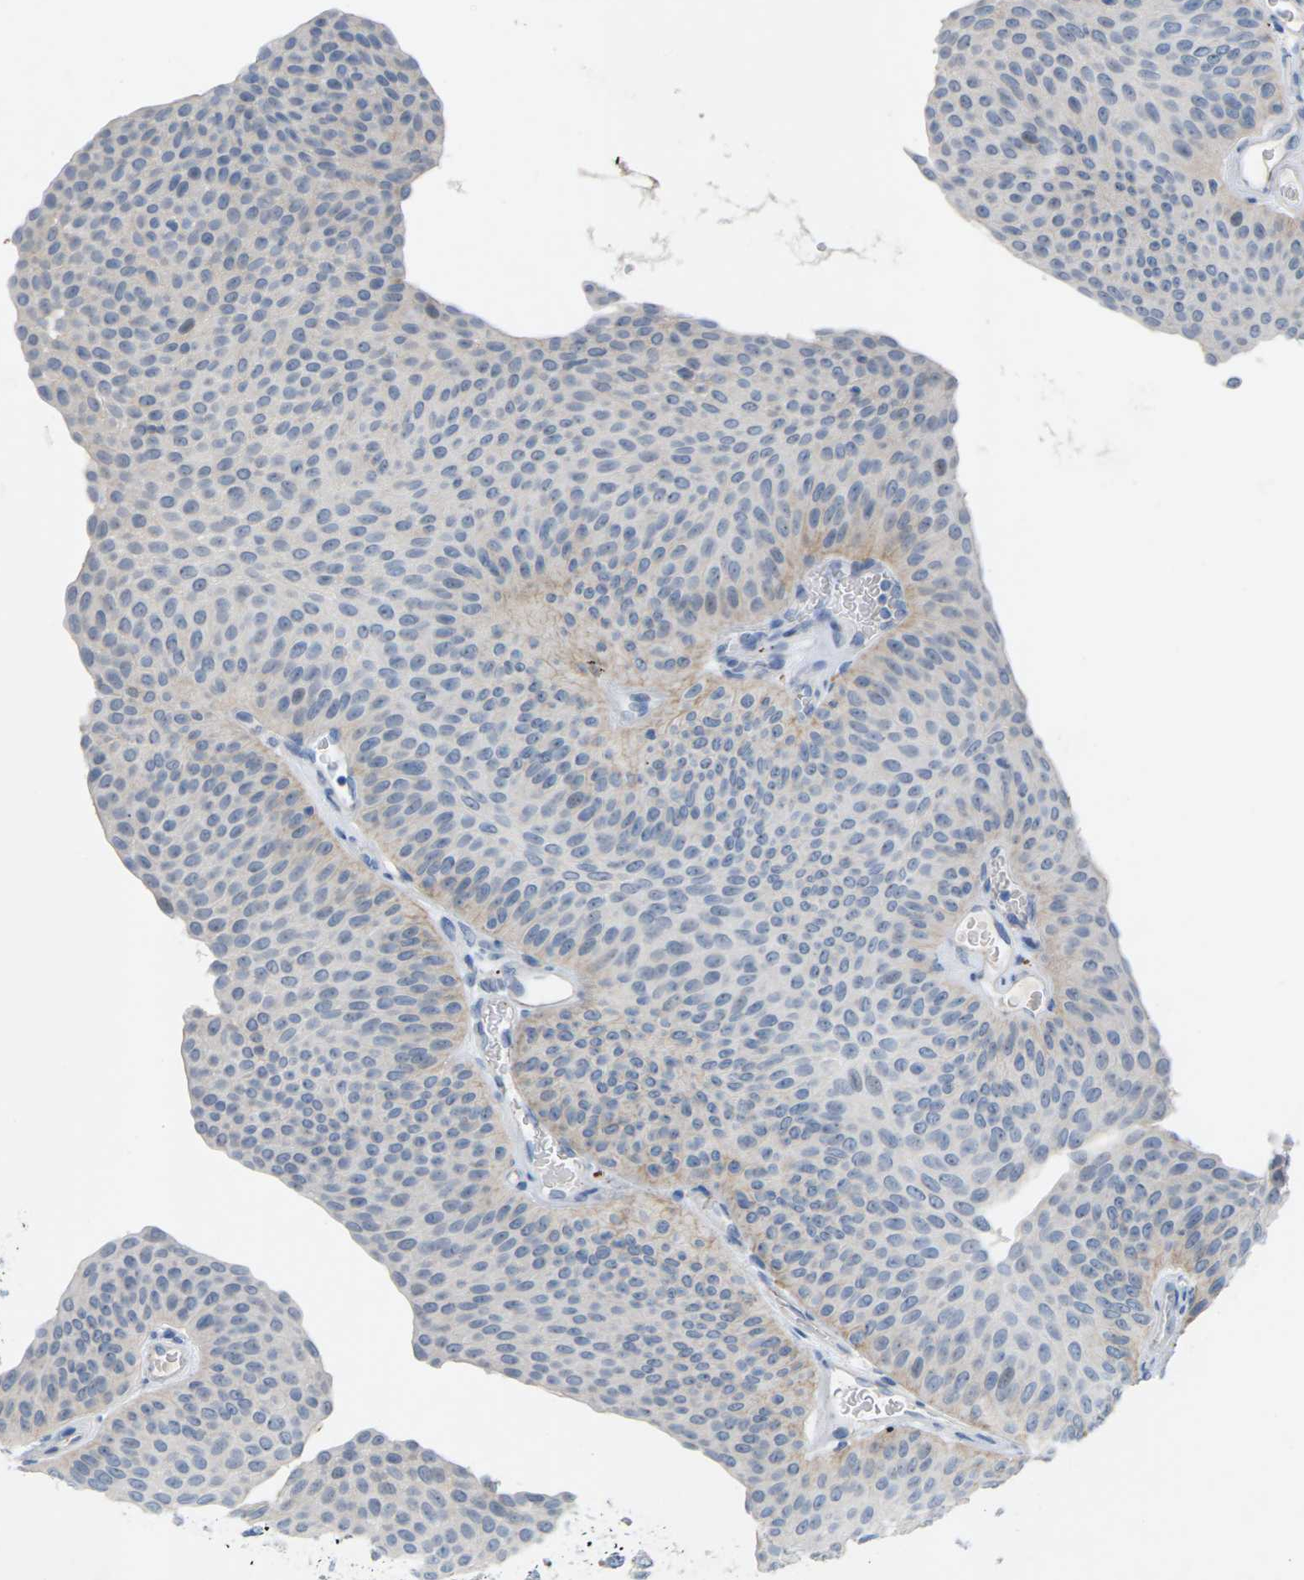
{"staining": {"intensity": "weak", "quantity": "<25%", "location": "cytoplasmic/membranous"}, "tissue": "urothelial cancer", "cell_type": "Tumor cells", "image_type": "cancer", "snomed": [{"axis": "morphology", "description": "Urothelial carcinoma, Low grade"}, {"axis": "topography", "description": "Urinary bladder"}], "caption": "Immunohistochemistry (IHC) of human urothelial cancer displays no staining in tumor cells.", "gene": "CLDN3", "patient": {"sex": "female", "age": 60}}